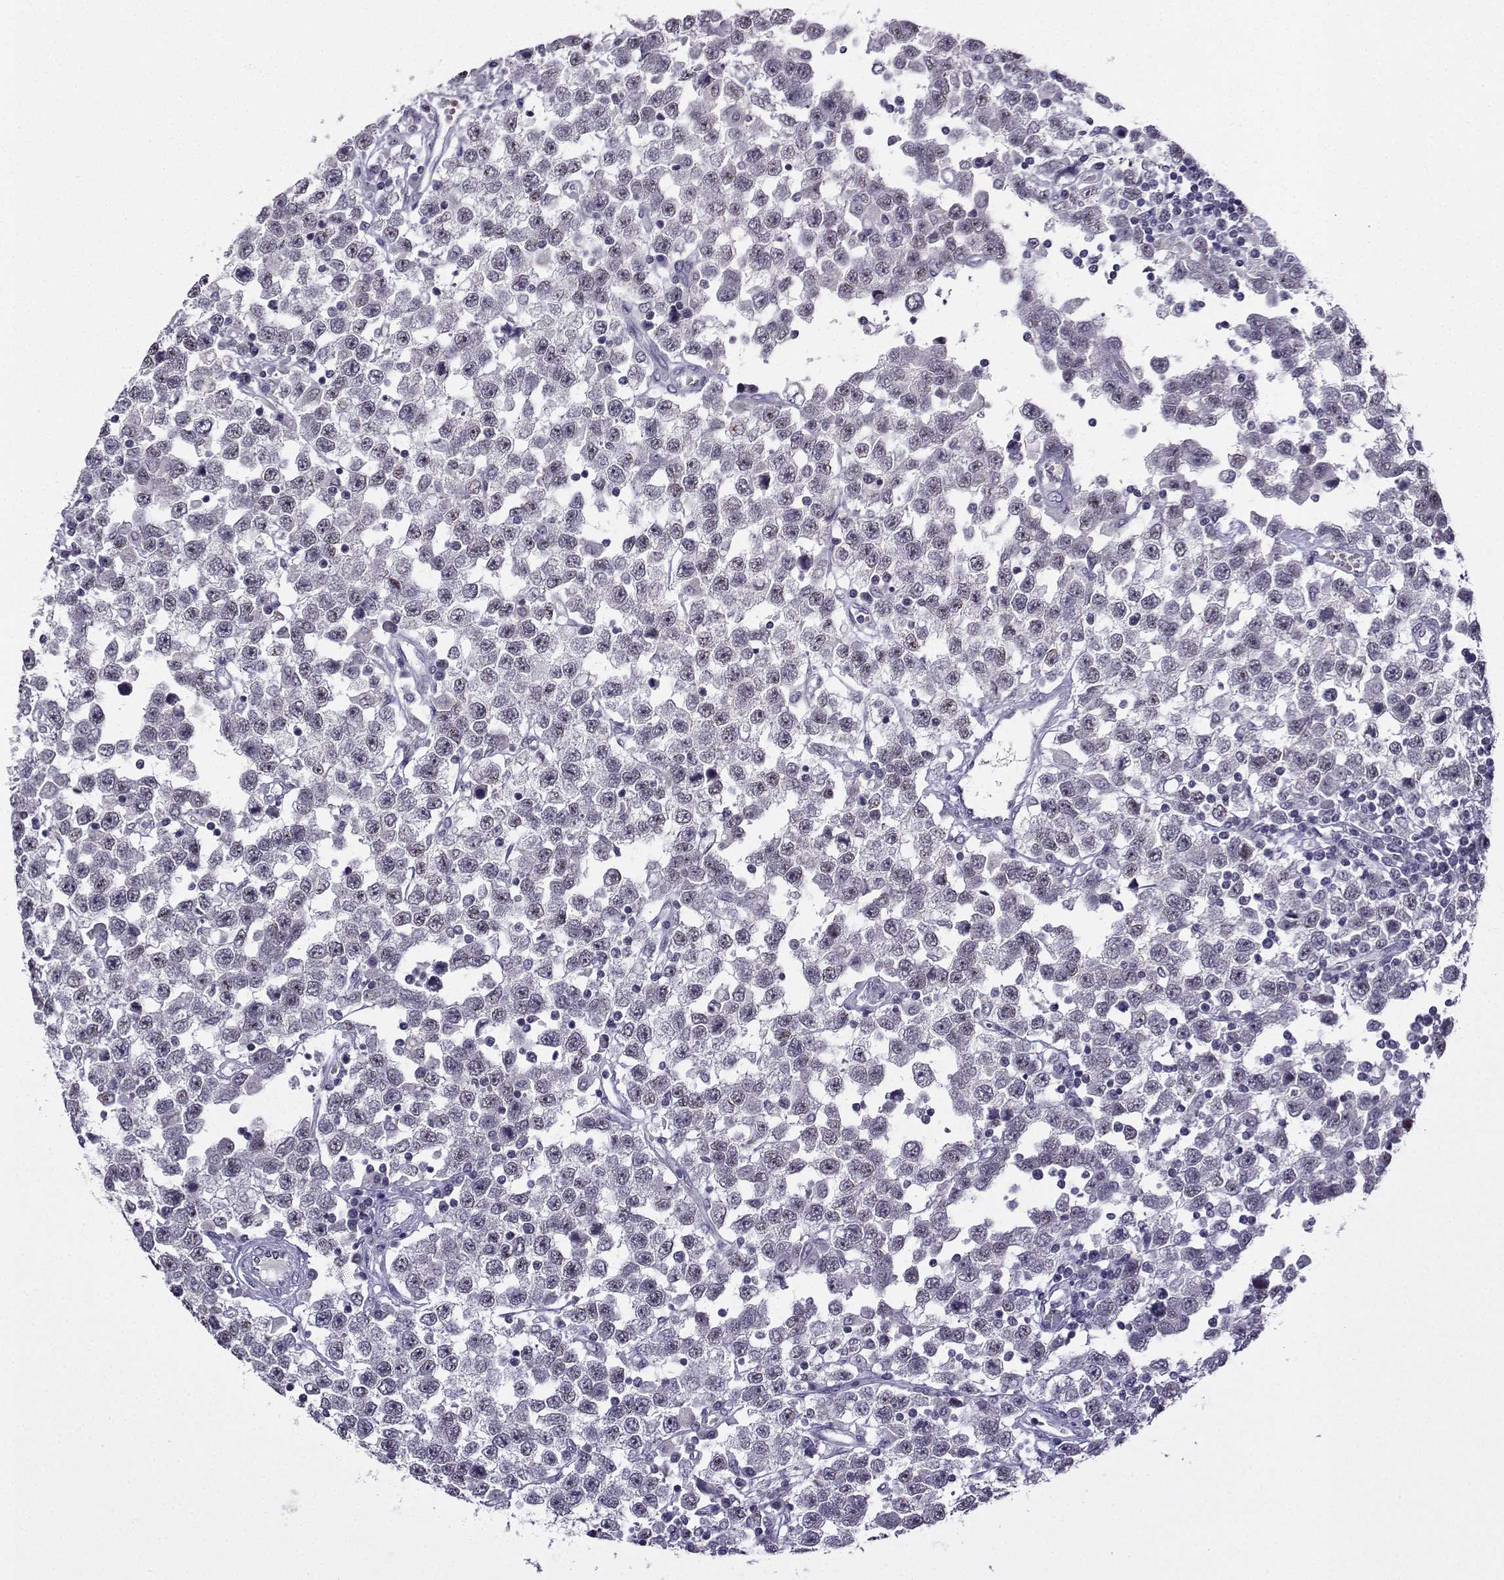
{"staining": {"intensity": "negative", "quantity": "none", "location": "none"}, "tissue": "testis cancer", "cell_type": "Tumor cells", "image_type": "cancer", "snomed": [{"axis": "morphology", "description": "Seminoma, NOS"}, {"axis": "topography", "description": "Testis"}], "caption": "Testis cancer was stained to show a protein in brown. There is no significant positivity in tumor cells.", "gene": "LRFN2", "patient": {"sex": "male", "age": 34}}